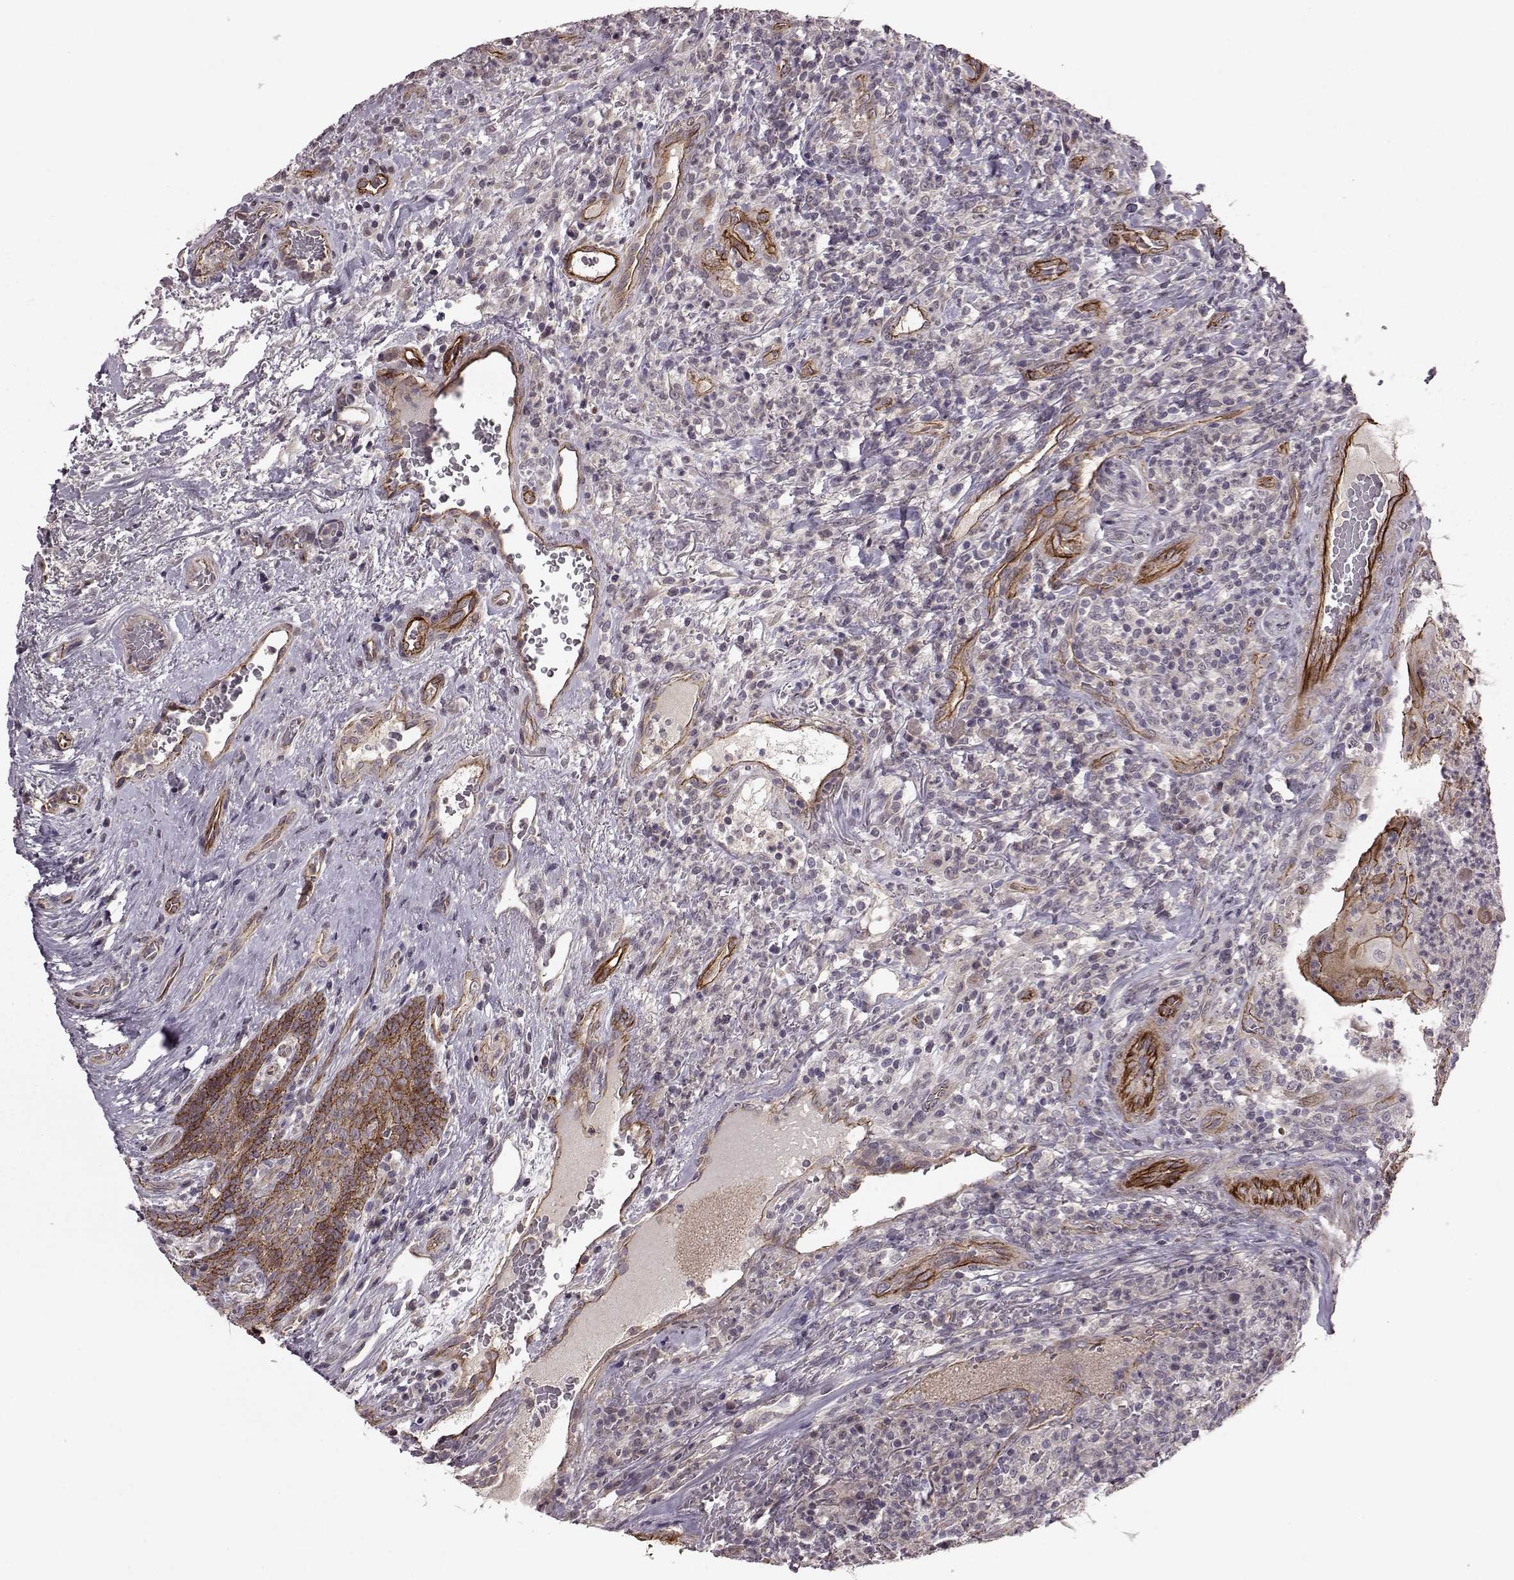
{"staining": {"intensity": "strong", "quantity": ">75%", "location": "cytoplasmic/membranous"}, "tissue": "head and neck cancer", "cell_type": "Tumor cells", "image_type": "cancer", "snomed": [{"axis": "morphology", "description": "Squamous cell carcinoma, NOS"}, {"axis": "topography", "description": "Head-Neck"}], "caption": "Brown immunohistochemical staining in human head and neck squamous cell carcinoma exhibits strong cytoplasmic/membranous positivity in approximately >75% of tumor cells.", "gene": "SYNPO", "patient": {"sex": "male", "age": 69}}